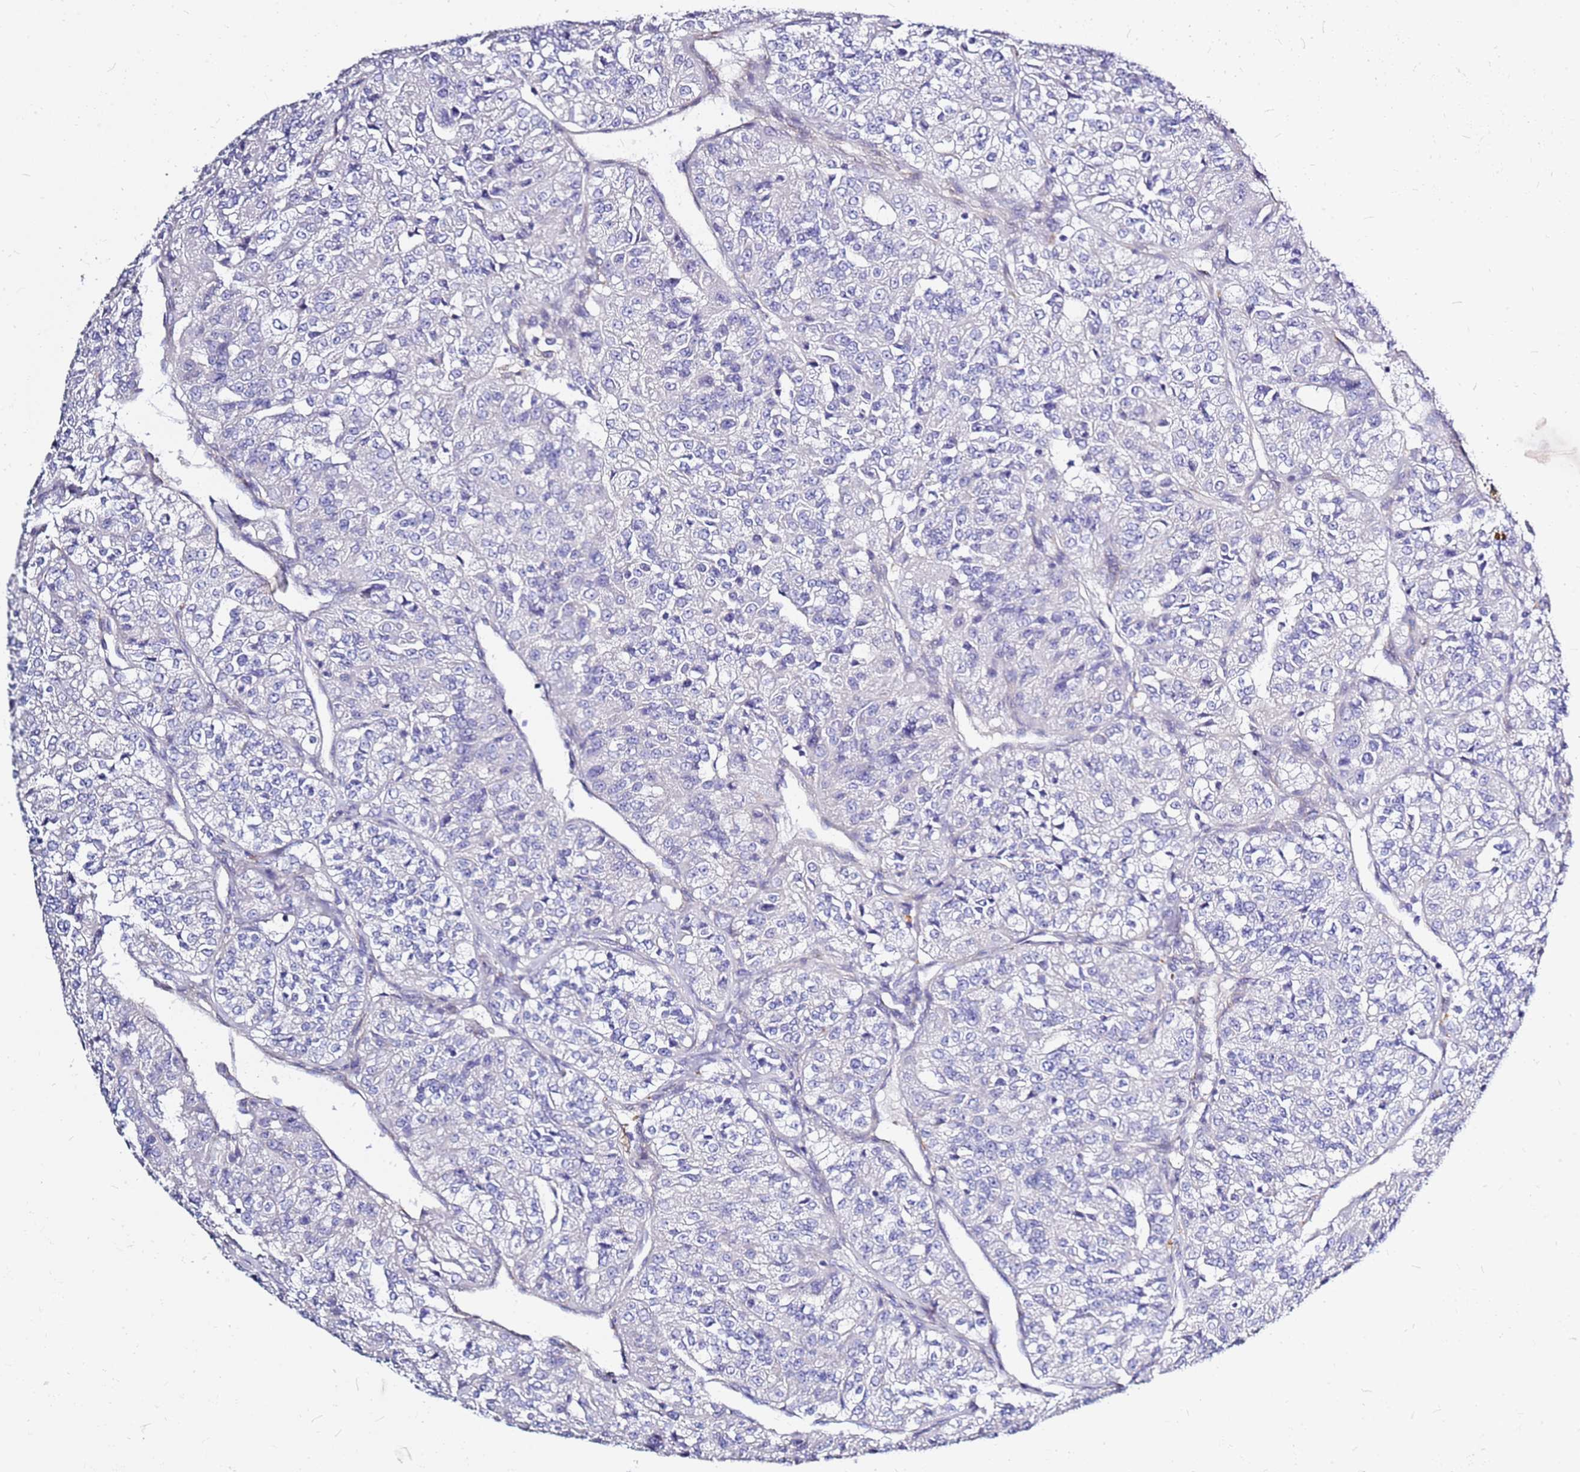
{"staining": {"intensity": "negative", "quantity": "none", "location": "none"}, "tissue": "renal cancer", "cell_type": "Tumor cells", "image_type": "cancer", "snomed": [{"axis": "morphology", "description": "Adenocarcinoma, NOS"}, {"axis": "topography", "description": "Kidney"}], "caption": "Immunohistochemical staining of adenocarcinoma (renal) demonstrates no significant expression in tumor cells.", "gene": "CASD1", "patient": {"sex": "female", "age": 63}}